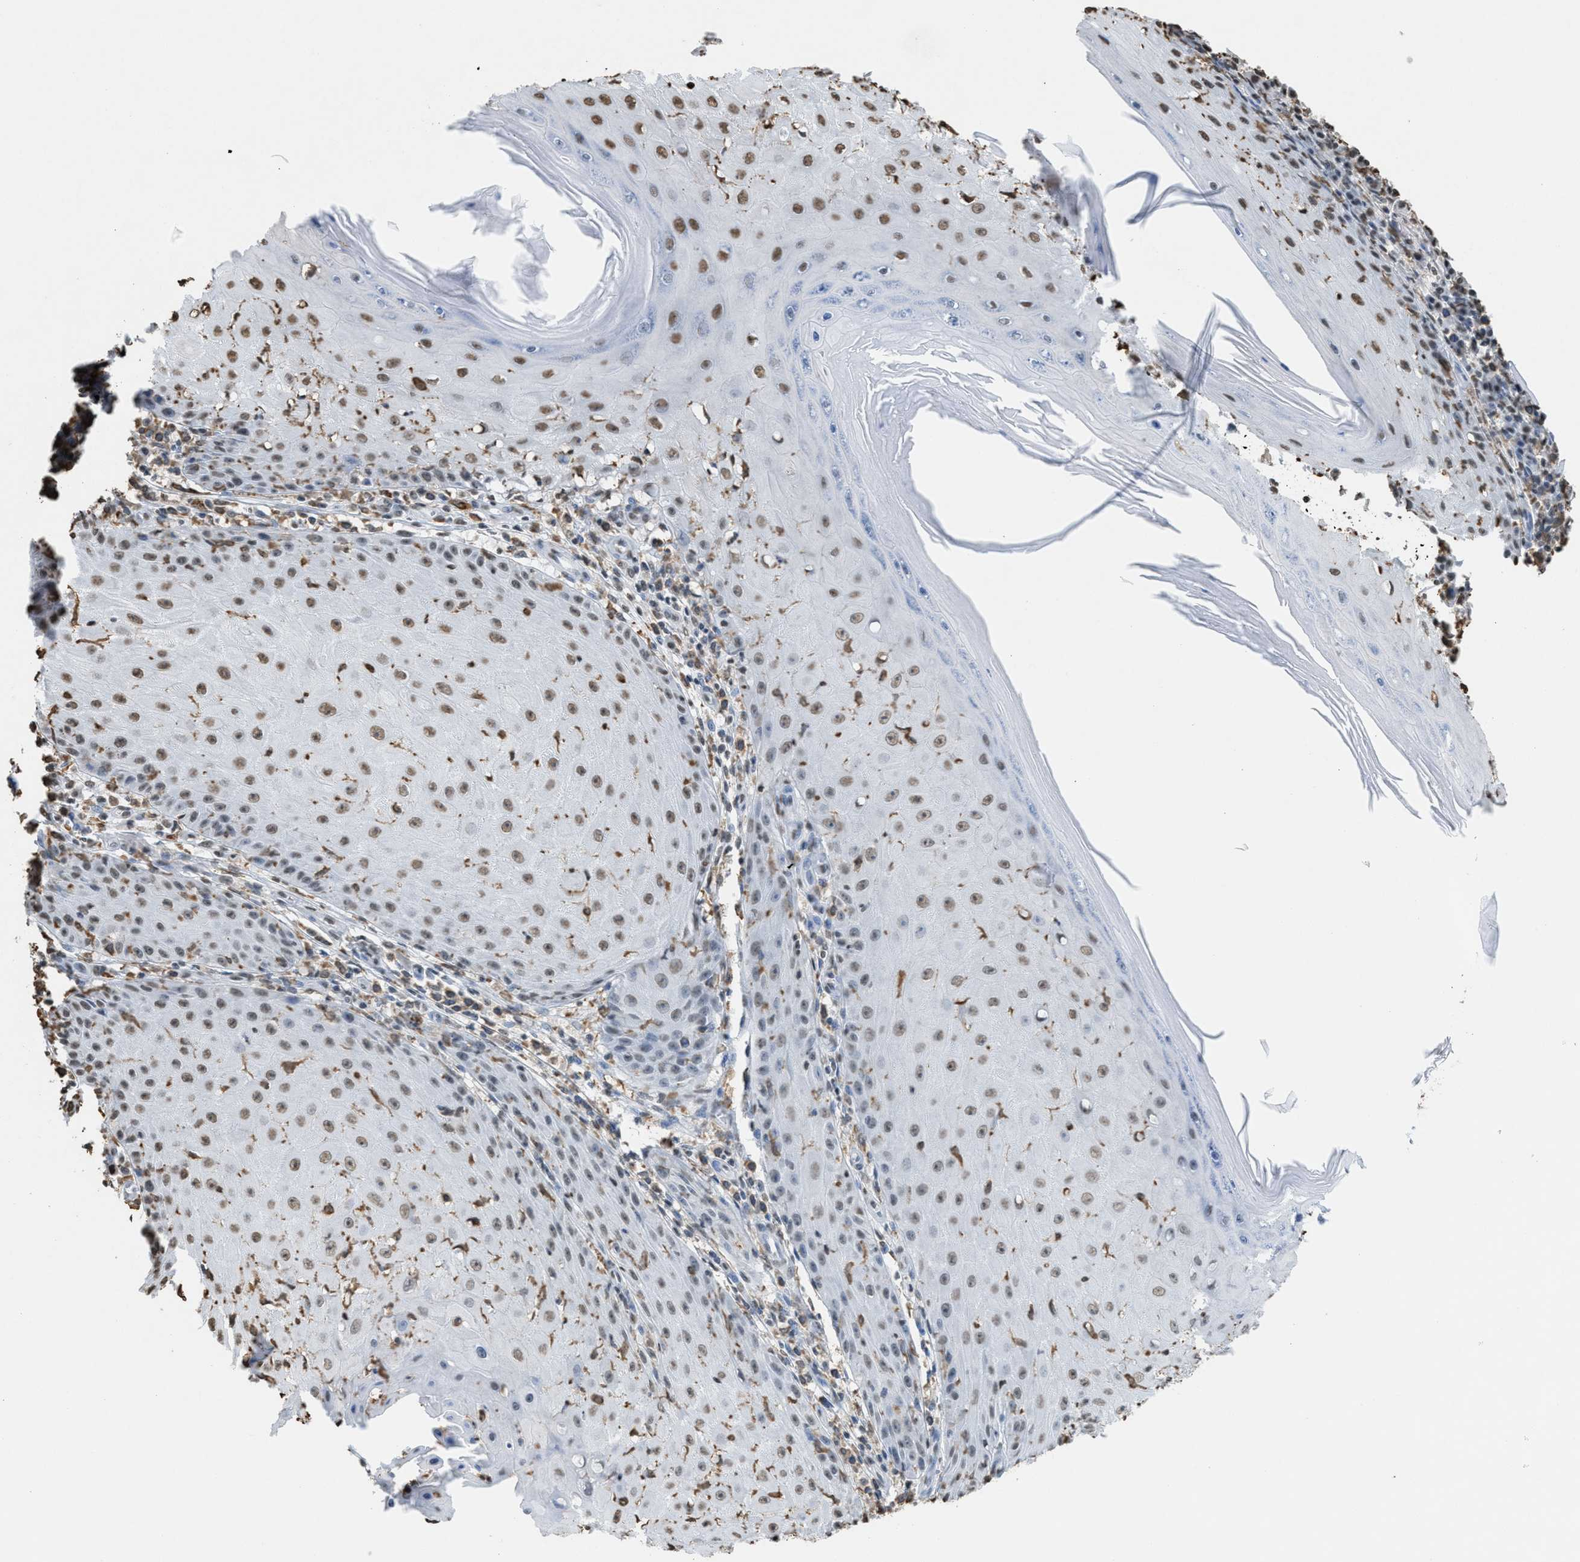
{"staining": {"intensity": "weak", "quantity": ">75%", "location": "nuclear"}, "tissue": "skin cancer", "cell_type": "Tumor cells", "image_type": "cancer", "snomed": [{"axis": "morphology", "description": "Squamous cell carcinoma, NOS"}, {"axis": "topography", "description": "Skin"}], "caption": "The photomicrograph exhibits staining of skin cancer, revealing weak nuclear protein expression (brown color) within tumor cells.", "gene": "NUP88", "patient": {"sex": "female", "age": 73}}